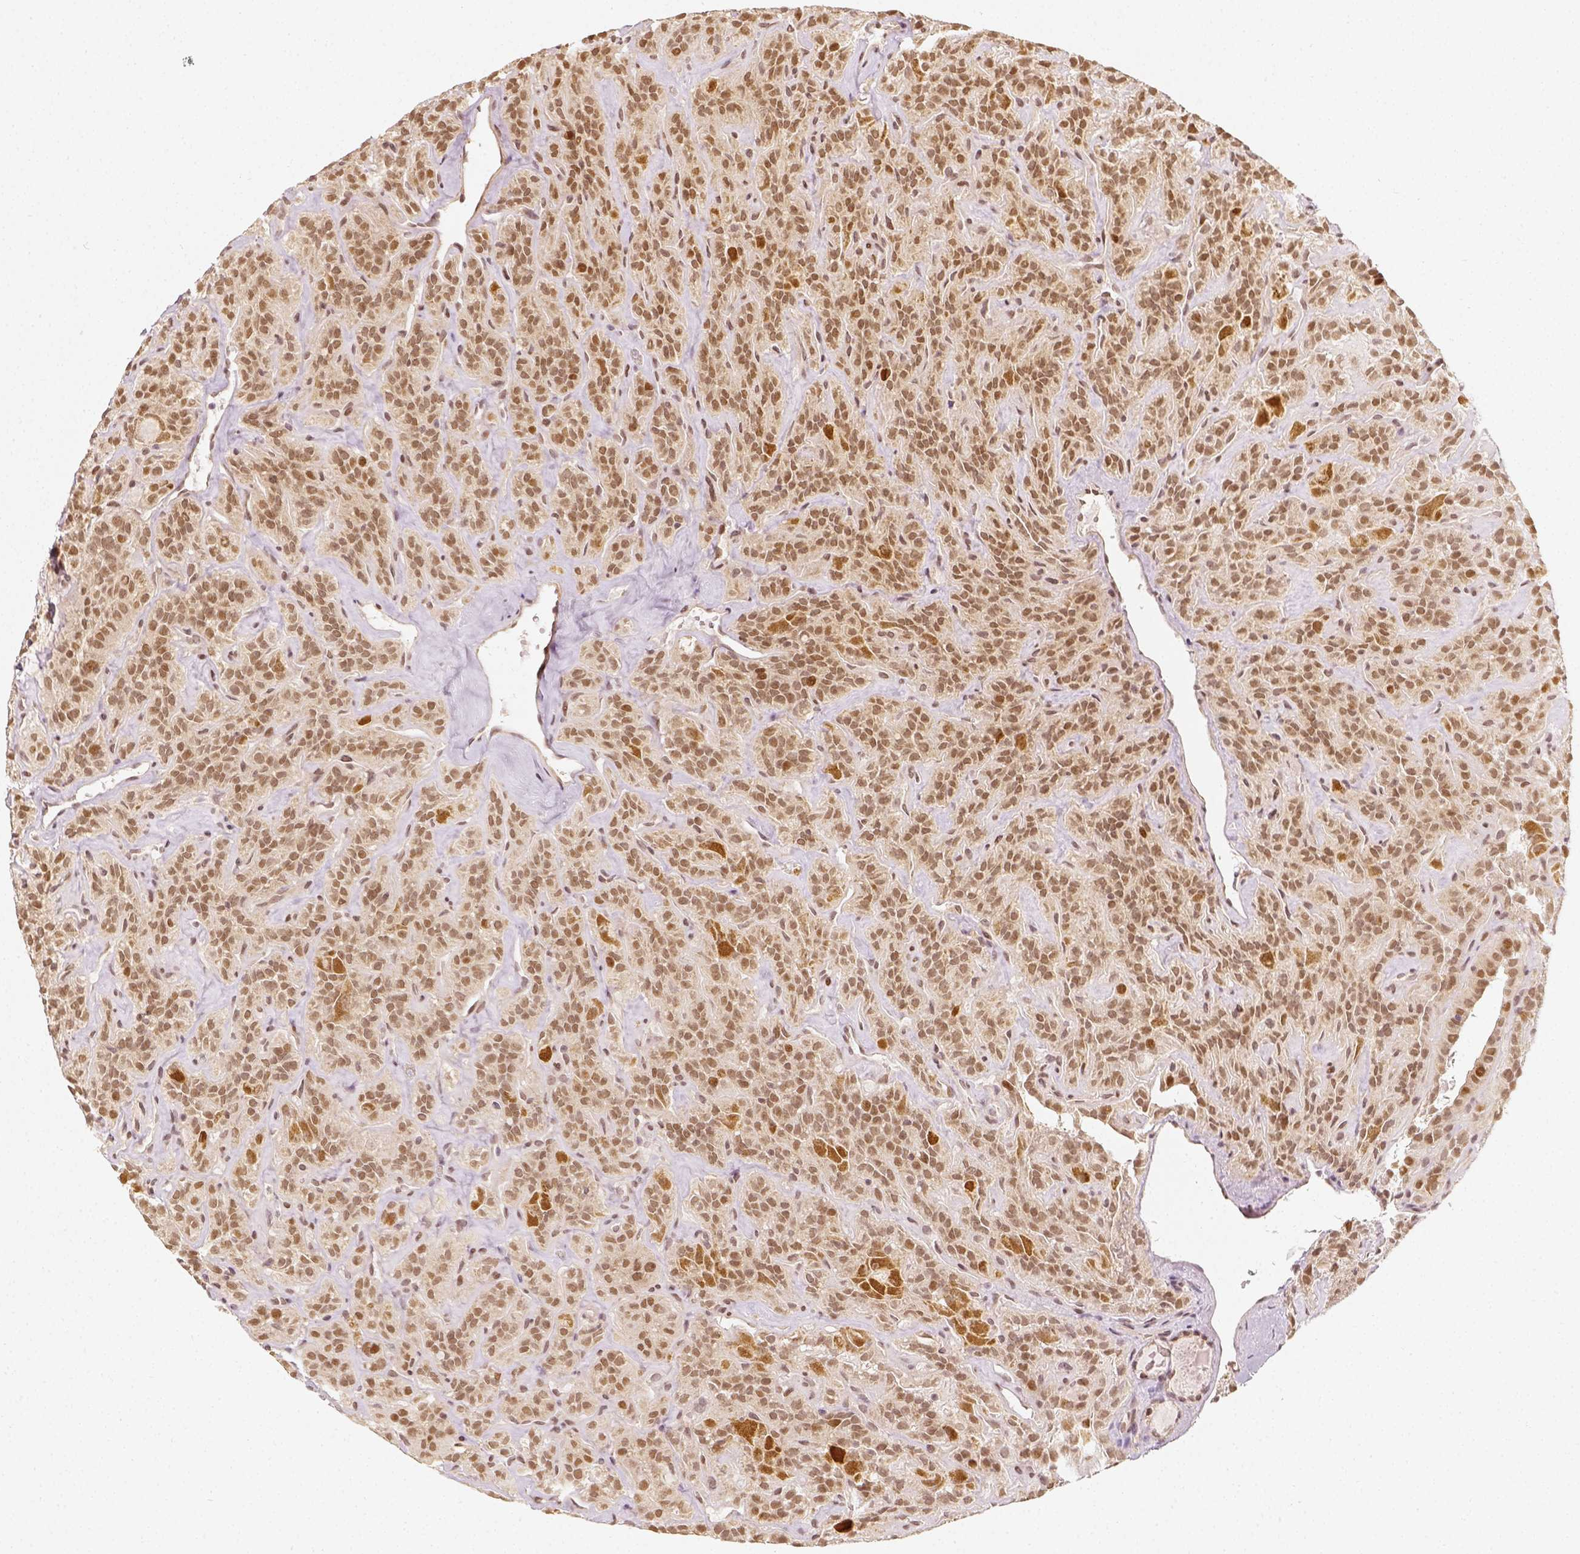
{"staining": {"intensity": "moderate", "quantity": ">75%", "location": "nuclear"}, "tissue": "thyroid cancer", "cell_type": "Tumor cells", "image_type": "cancer", "snomed": [{"axis": "morphology", "description": "Papillary adenocarcinoma, NOS"}, {"axis": "topography", "description": "Thyroid gland"}], "caption": "This micrograph demonstrates IHC staining of thyroid cancer, with medium moderate nuclear expression in about >75% of tumor cells.", "gene": "ZMAT3", "patient": {"sex": "female", "age": 45}}